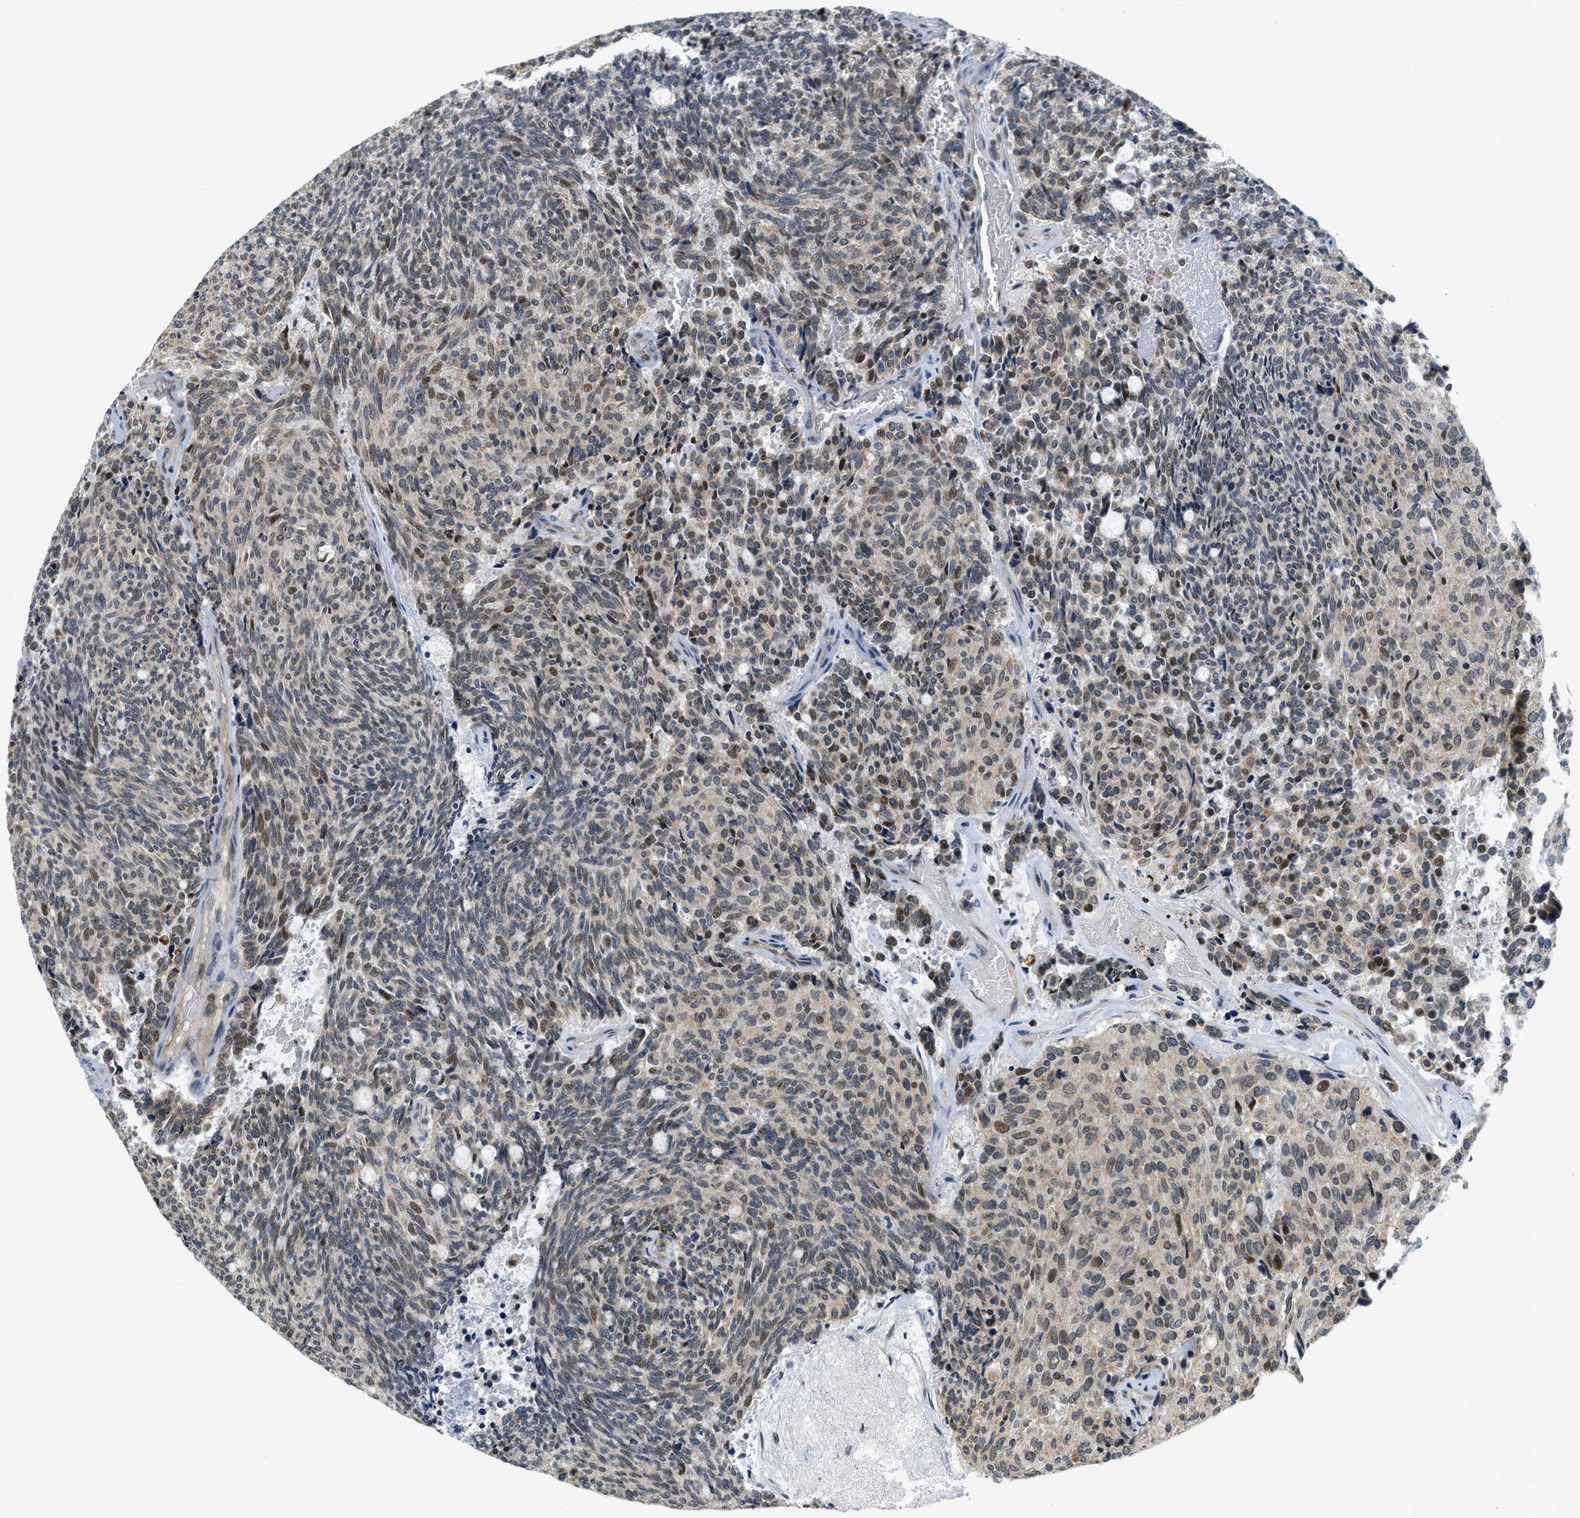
{"staining": {"intensity": "moderate", "quantity": "<25%", "location": "cytoplasmic/membranous,nuclear"}, "tissue": "carcinoid", "cell_type": "Tumor cells", "image_type": "cancer", "snomed": [{"axis": "morphology", "description": "Carcinoid, malignant, NOS"}, {"axis": "topography", "description": "Pancreas"}], "caption": "Immunohistochemical staining of carcinoid exhibits low levels of moderate cytoplasmic/membranous and nuclear staining in approximately <25% of tumor cells. The staining is performed using DAB brown chromogen to label protein expression. The nuclei are counter-stained blue using hematoxylin.", "gene": "KMT2A", "patient": {"sex": "female", "age": 54}}